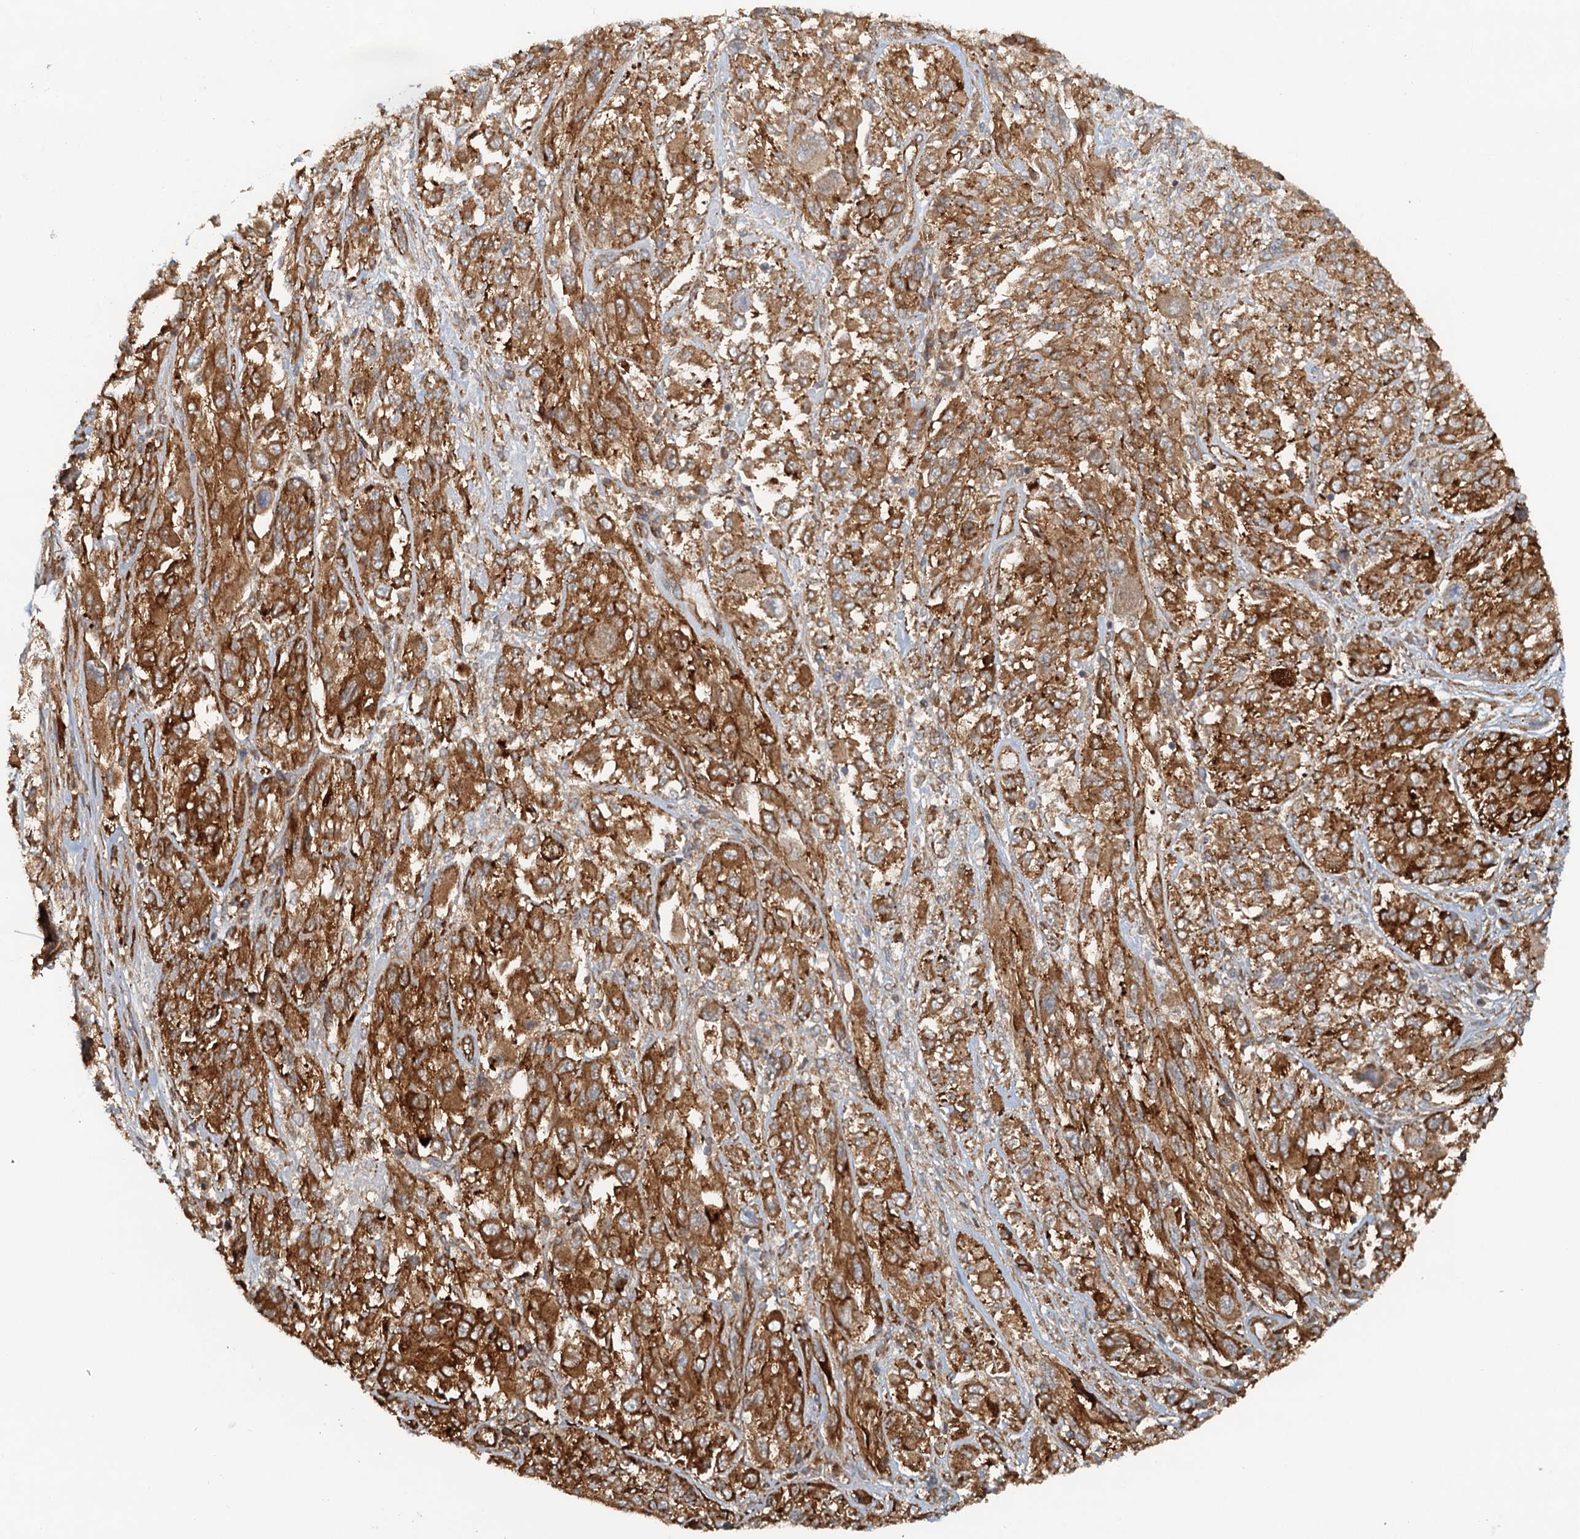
{"staining": {"intensity": "strong", "quantity": ">75%", "location": "cytoplasmic/membranous"}, "tissue": "melanoma", "cell_type": "Tumor cells", "image_type": "cancer", "snomed": [{"axis": "morphology", "description": "Malignant melanoma, NOS"}, {"axis": "topography", "description": "Skin"}], "caption": "A brown stain labels strong cytoplasmic/membranous positivity of a protein in human malignant melanoma tumor cells. (DAB (3,3'-diaminobenzidine) = brown stain, brightfield microscopy at high magnification).", "gene": "NIPAL3", "patient": {"sex": "female", "age": 91}}